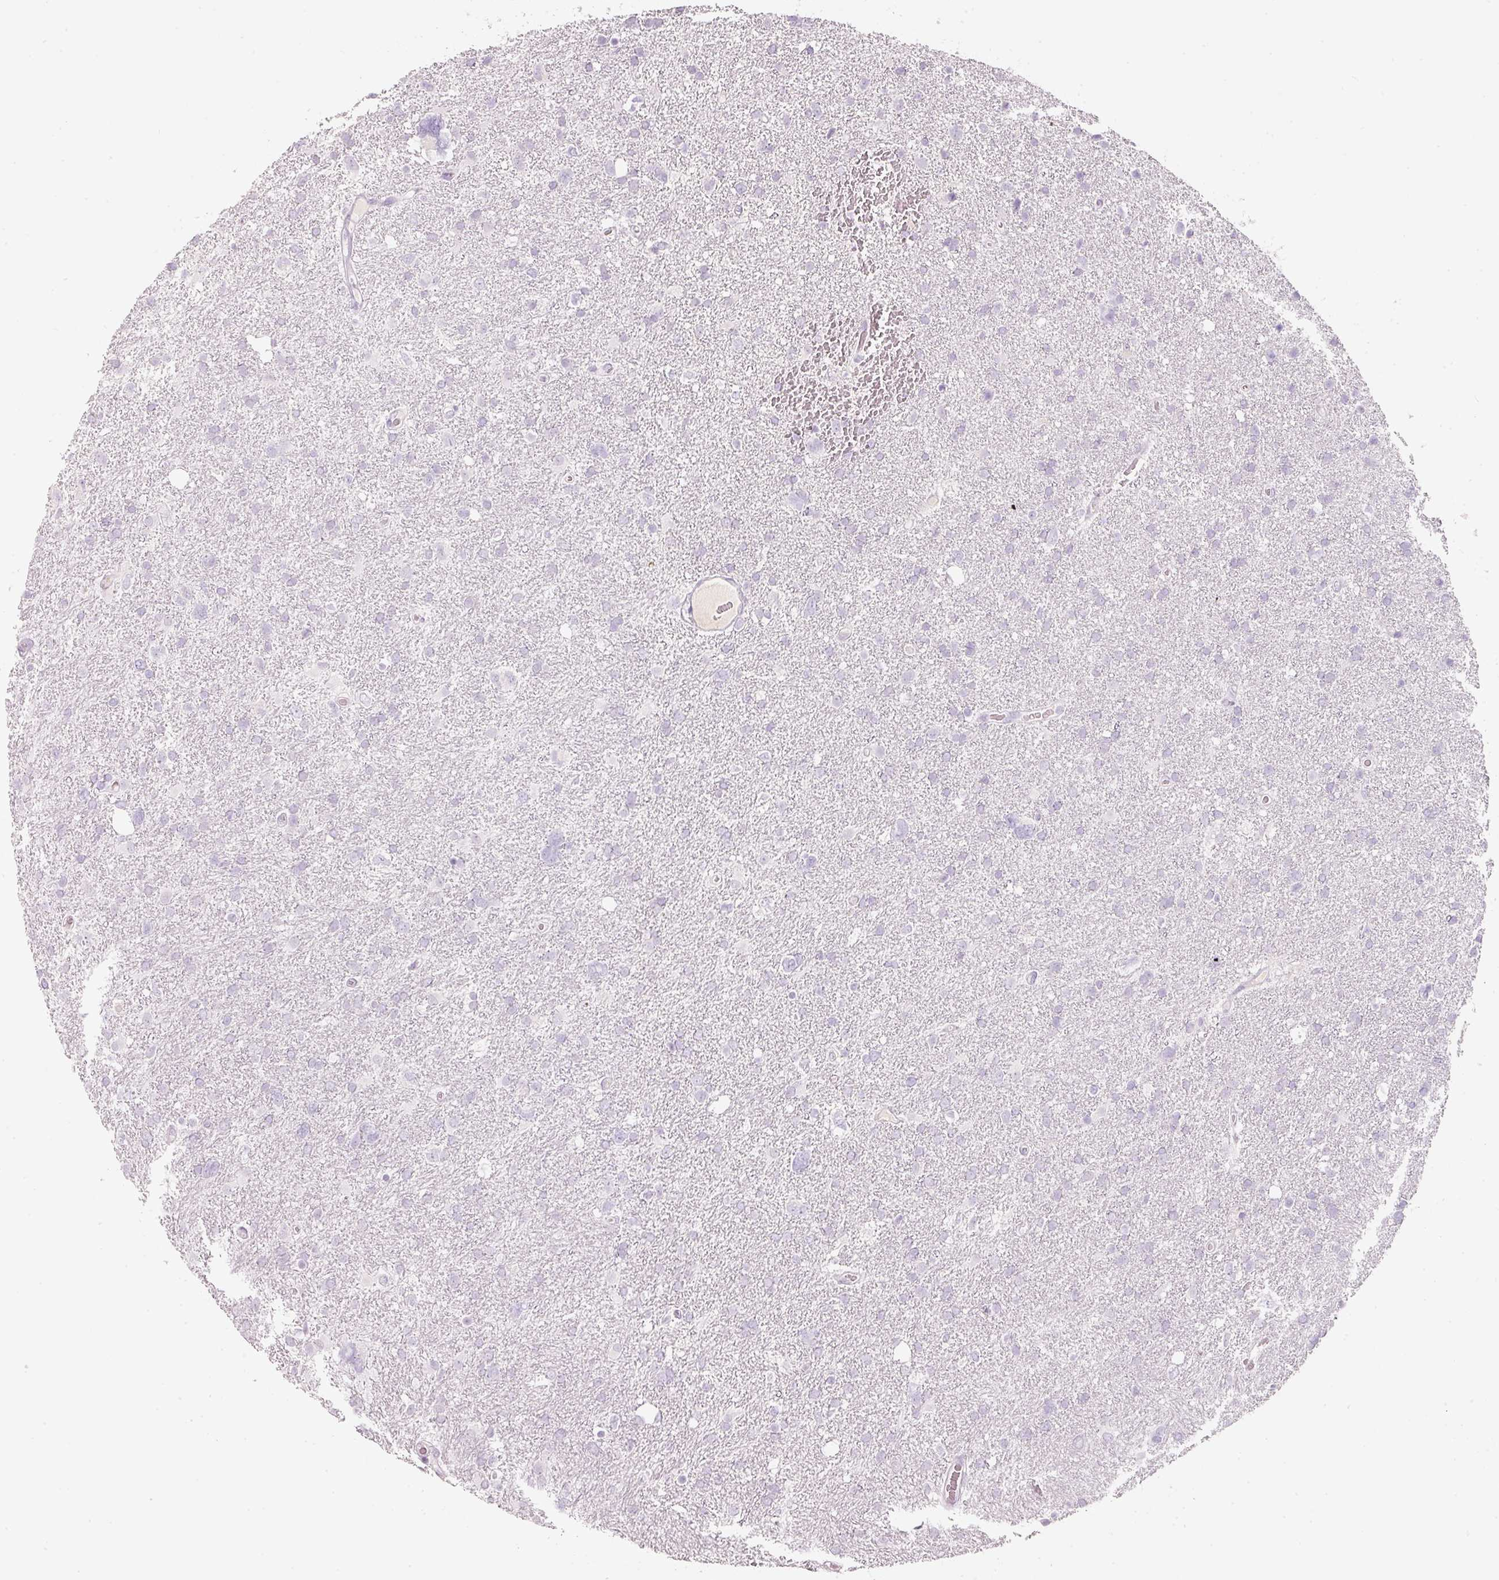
{"staining": {"intensity": "negative", "quantity": "none", "location": "none"}, "tissue": "glioma", "cell_type": "Tumor cells", "image_type": "cancer", "snomed": [{"axis": "morphology", "description": "Glioma, malignant, High grade"}, {"axis": "topography", "description": "Brain"}], "caption": "A high-resolution histopathology image shows immunohistochemistry (IHC) staining of malignant glioma (high-grade), which exhibits no significant staining in tumor cells.", "gene": "ENSG00000206549", "patient": {"sex": "male", "age": 61}}